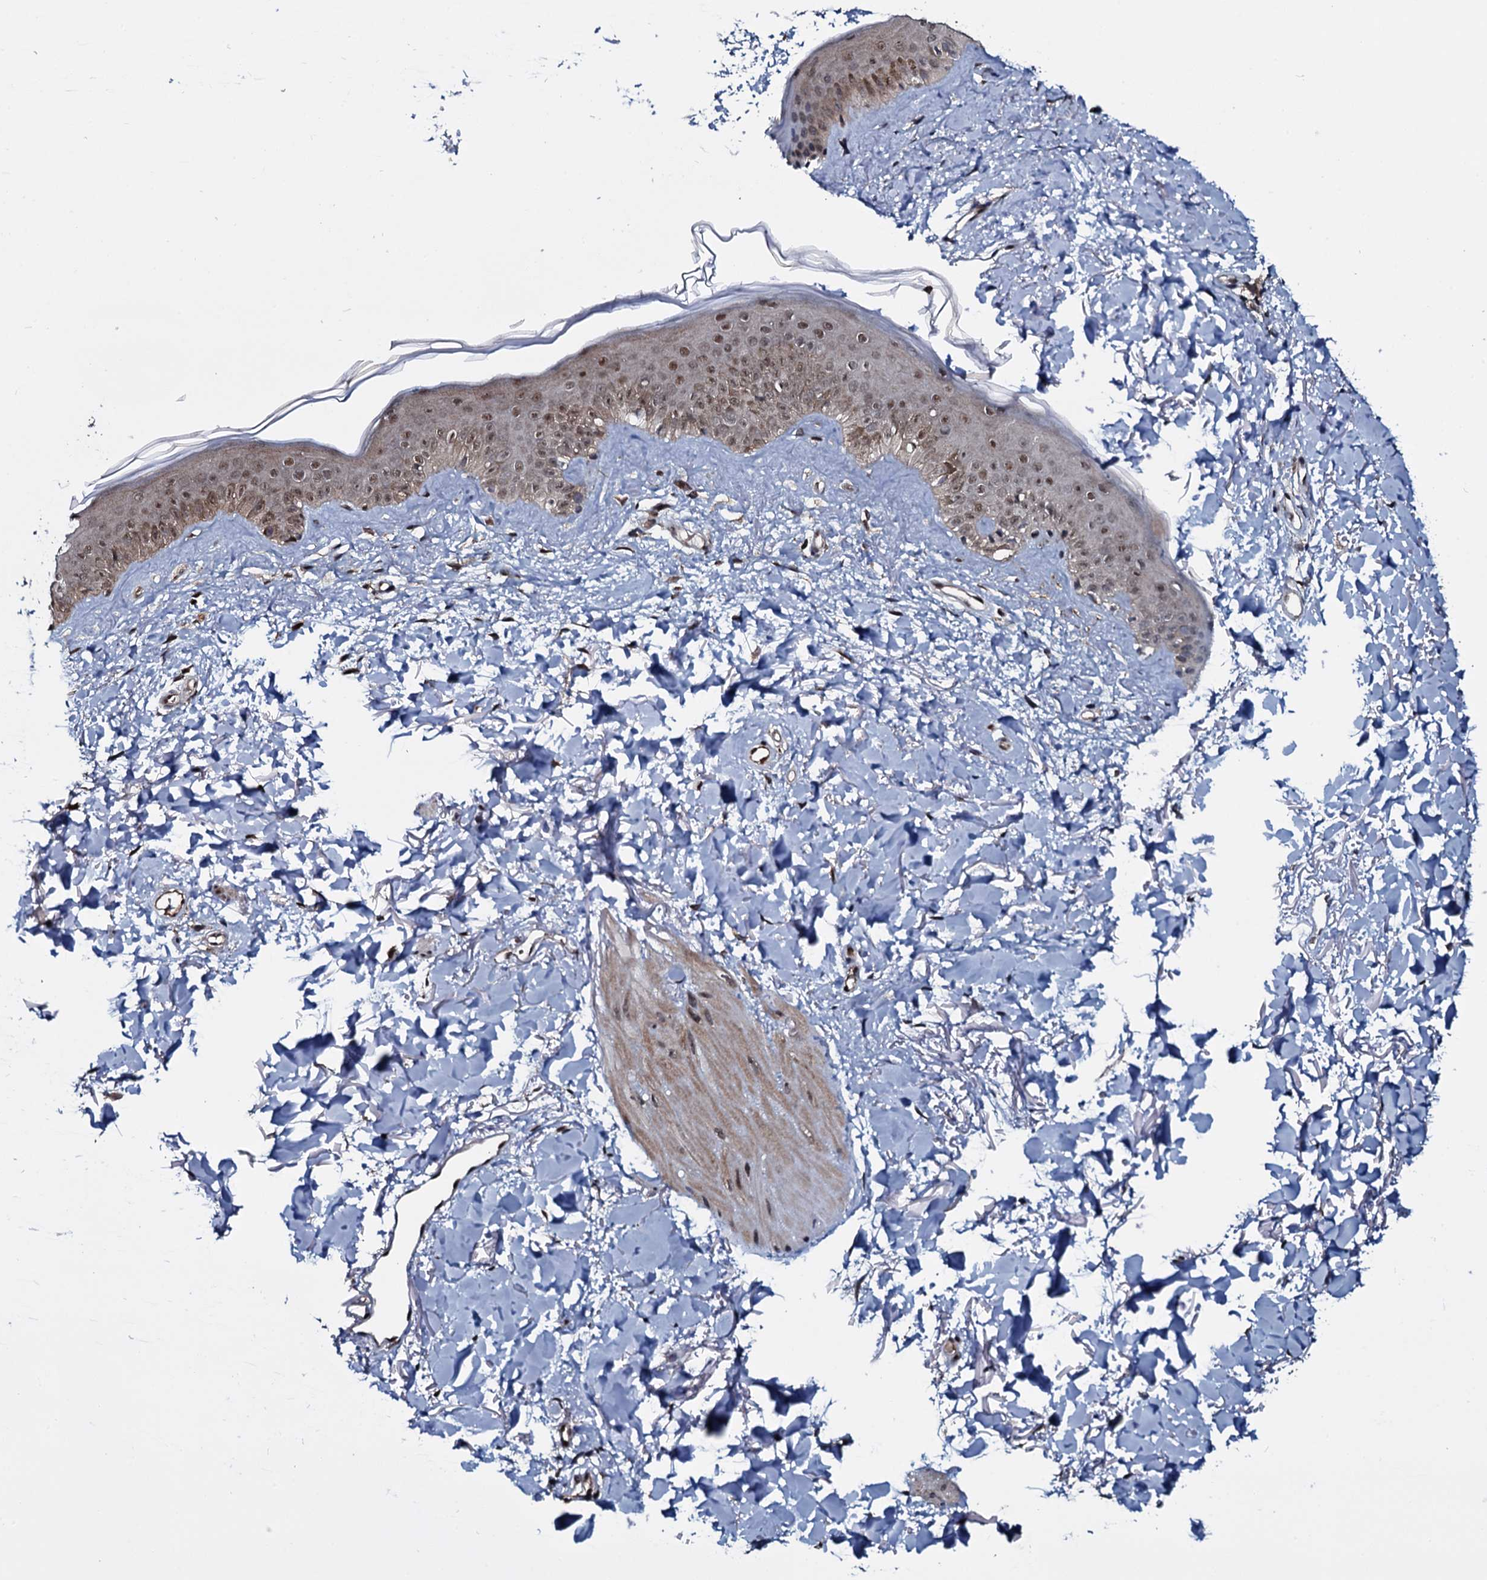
{"staining": {"intensity": "moderate", "quantity": ">75%", "location": "cytoplasmic/membranous,nuclear"}, "tissue": "skin", "cell_type": "Fibroblasts", "image_type": "normal", "snomed": [{"axis": "morphology", "description": "Normal tissue, NOS"}, {"axis": "topography", "description": "Skin"}], "caption": "DAB (3,3'-diaminobenzidine) immunohistochemical staining of normal human skin reveals moderate cytoplasmic/membranous,nuclear protein expression in about >75% of fibroblasts.", "gene": "HDDC3", "patient": {"sex": "female", "age": 58}}